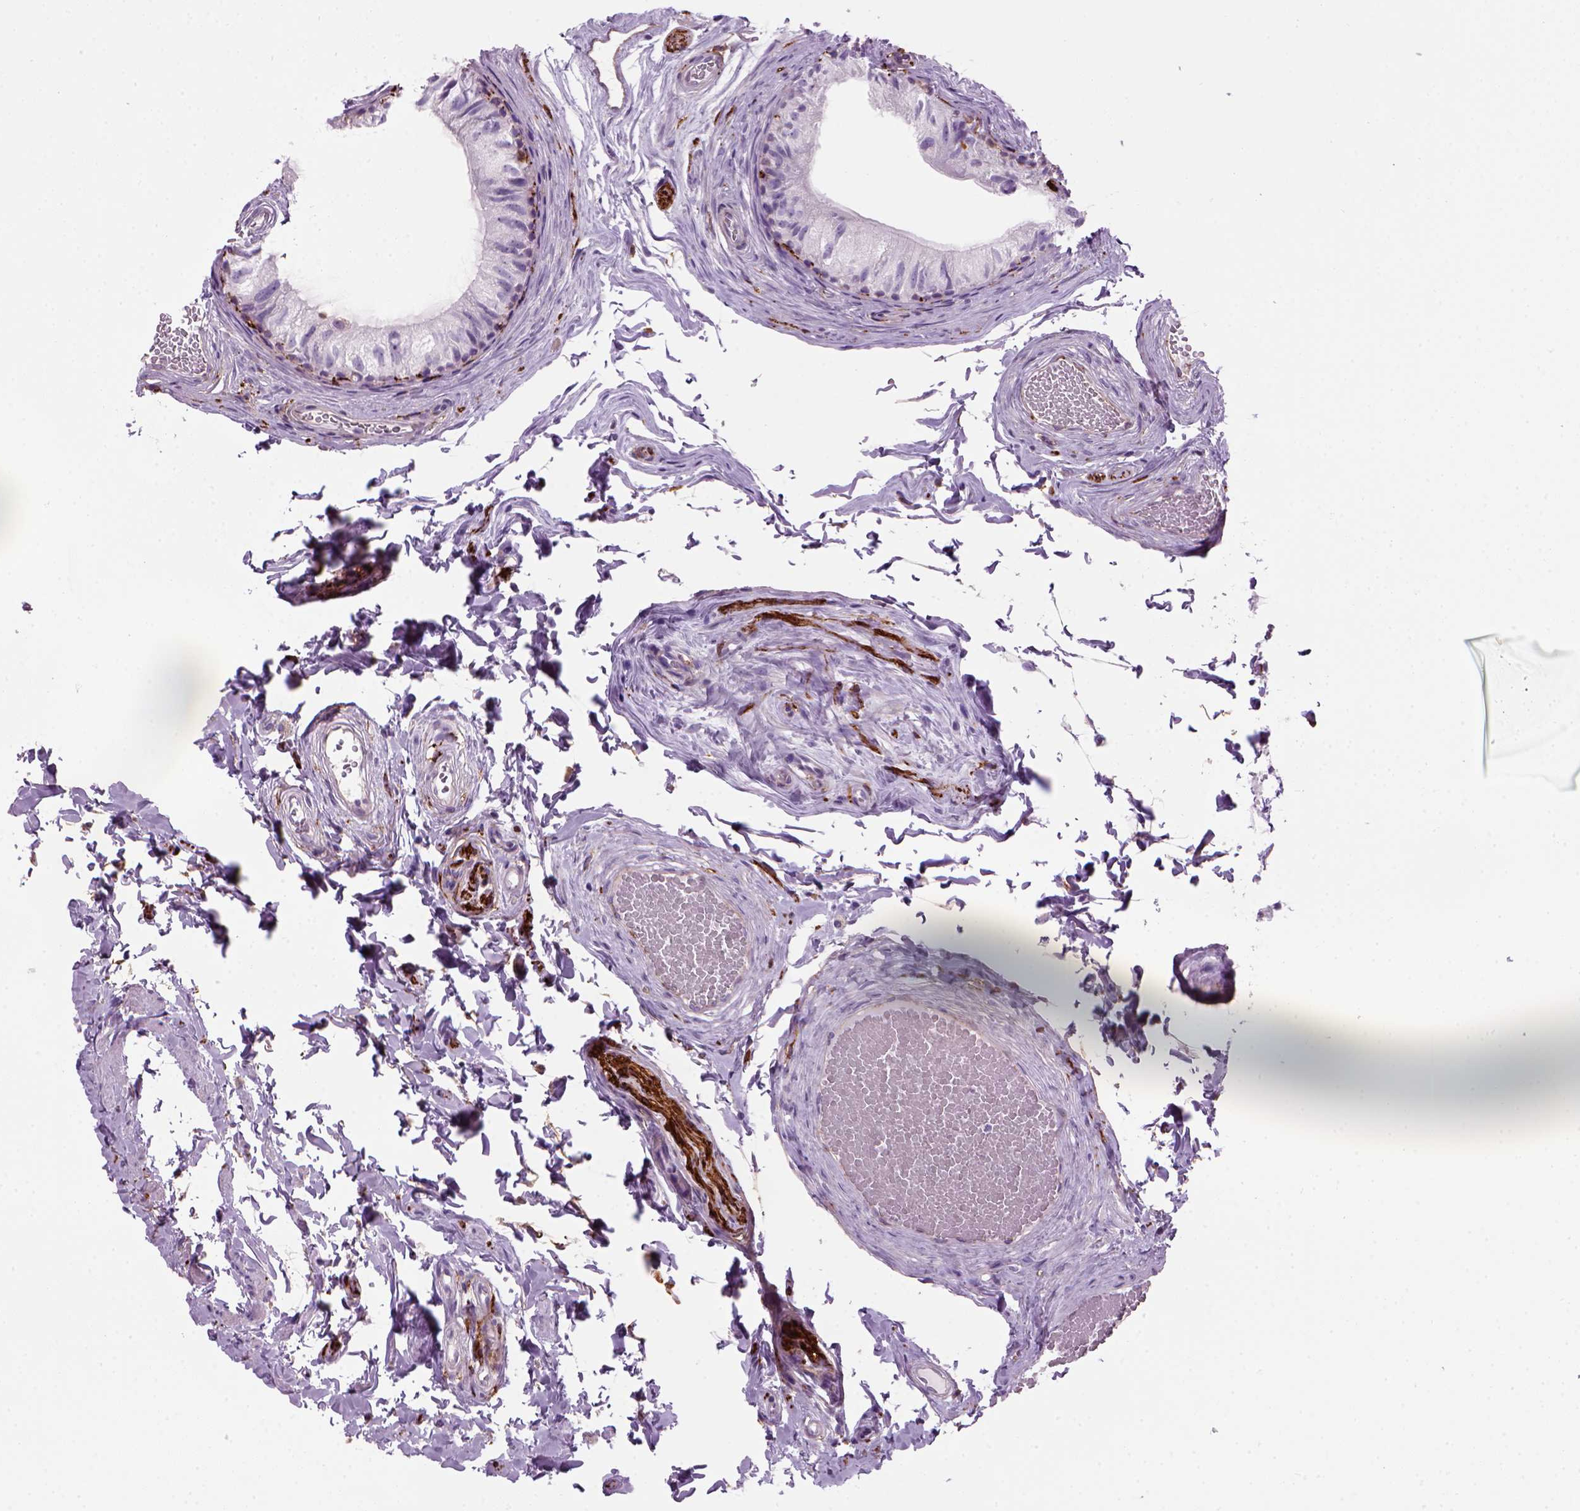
{"staining": {"intensity": "negative", "quantity": "none", "location": "none"}, "tissue": "epididymis", "cell_type": "Glandular cells", "image_type": "normal", "snomed": [{"axis": "morphology", "description": "Normal tissue, NOS"}, {"axis": "topography", "description": "Epididymis"}], "caption": "The image exhibits no staining of glandular cells in normal epididymis. (Brightfield microscopy of DAB immunohistochemistry (IHC) at high magnification).", "gene": "MARCKS", "patient": {"sex": "male", "age": 45}}